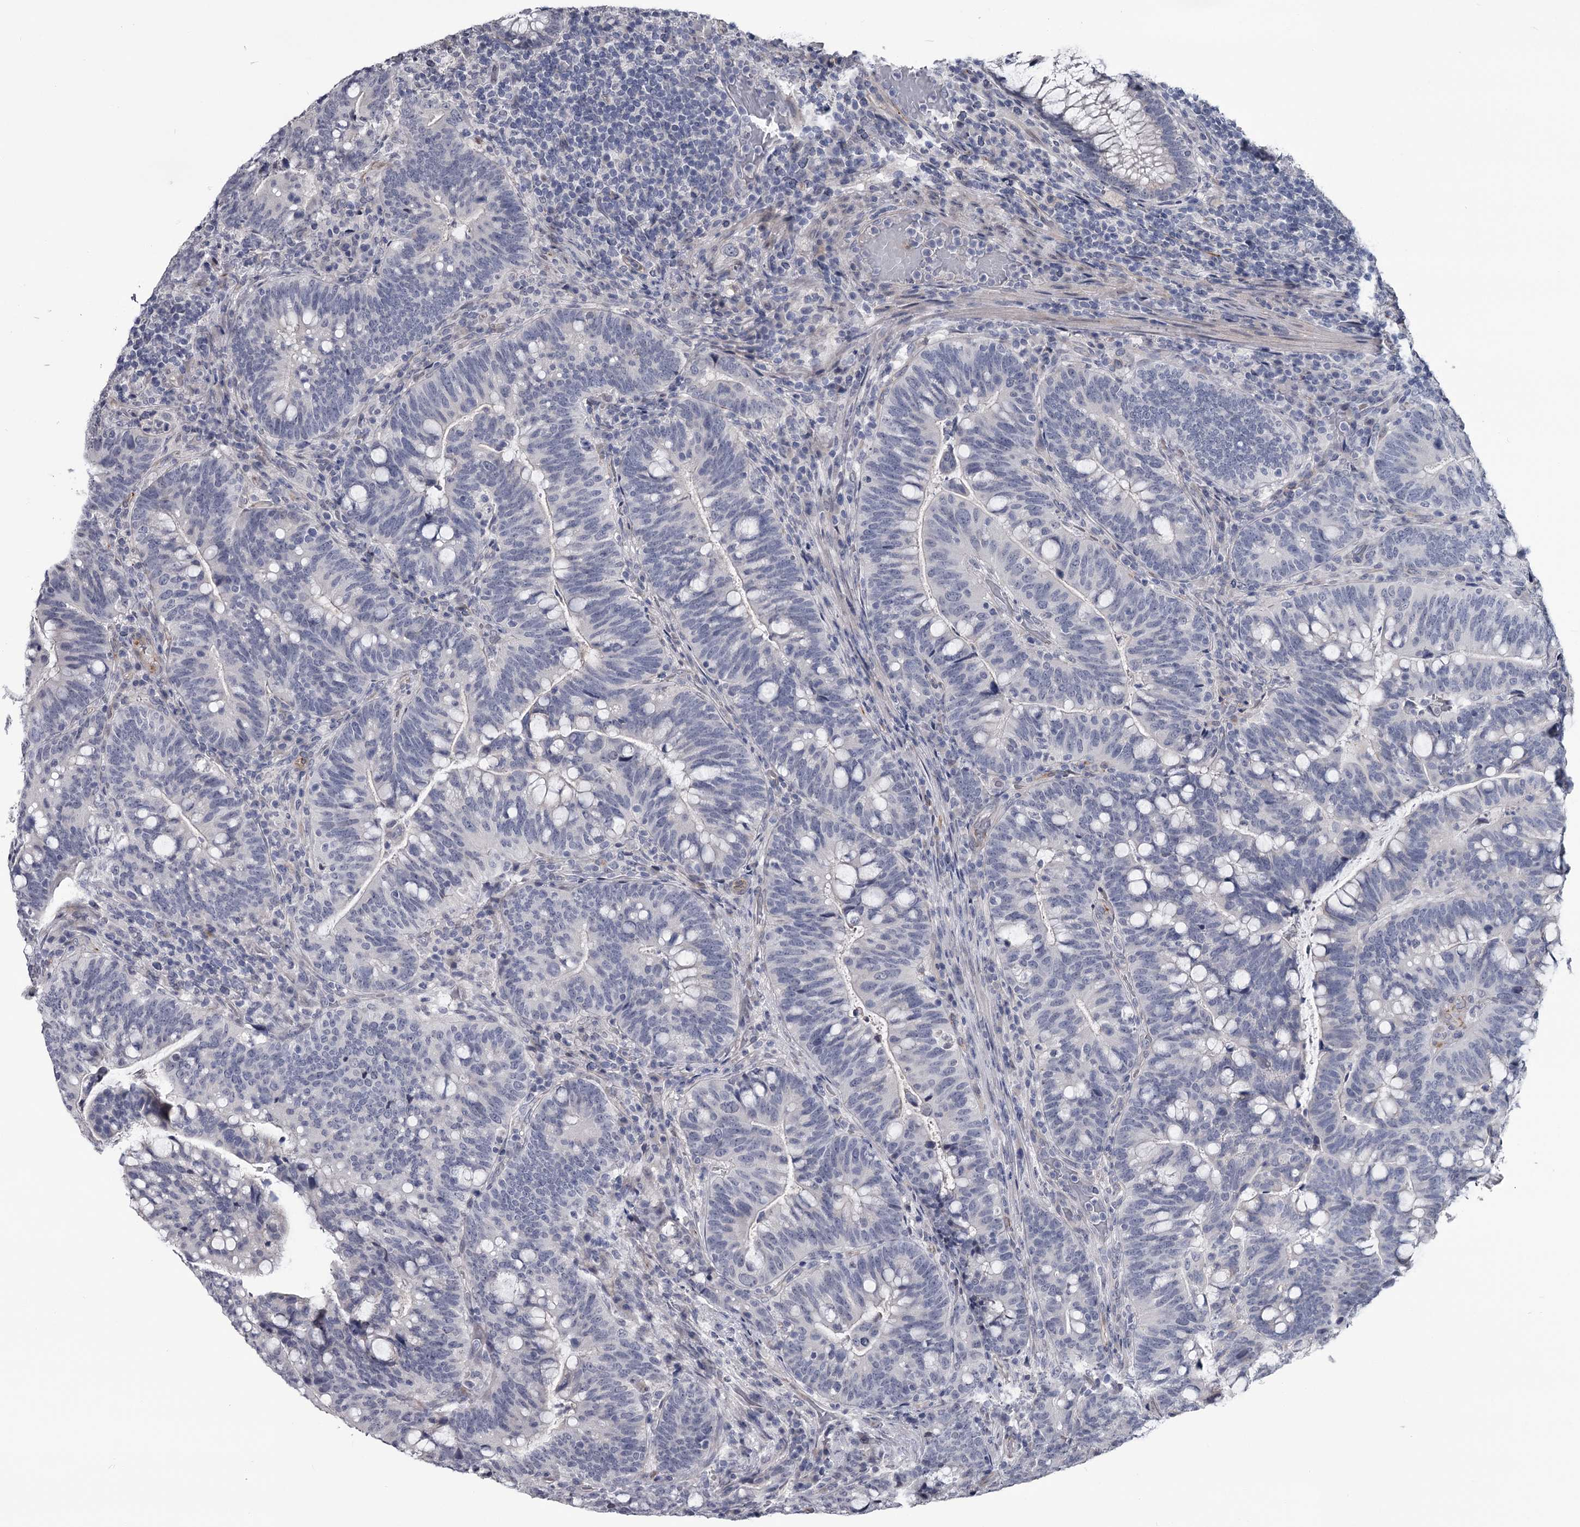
{"staining": {"intensity": "negative", "quantity": "none", "location": "none"}, "tissue": "colorectal cancer", "cell_type": "Tumor cells", "image_type": "cancer", "snomed": [{"axis": "morphology", "description": "Normal tissue, NOS"}, {"axis": "morphology", "description": "Adenocarcinoma, NOS"}, {"axis": "topography", "description": "Colon"}], "caption": "DAB (3,3'-diaminobenzidine) immunohistochemical staining of colorectal cancer reveals no significant expression in tumor cells. (DAB immunohistochemistry visualized using brightfield microscopy, high magnification).", "gene": "PRPF40B", "patient": {"sex": "female", "age": 66}}